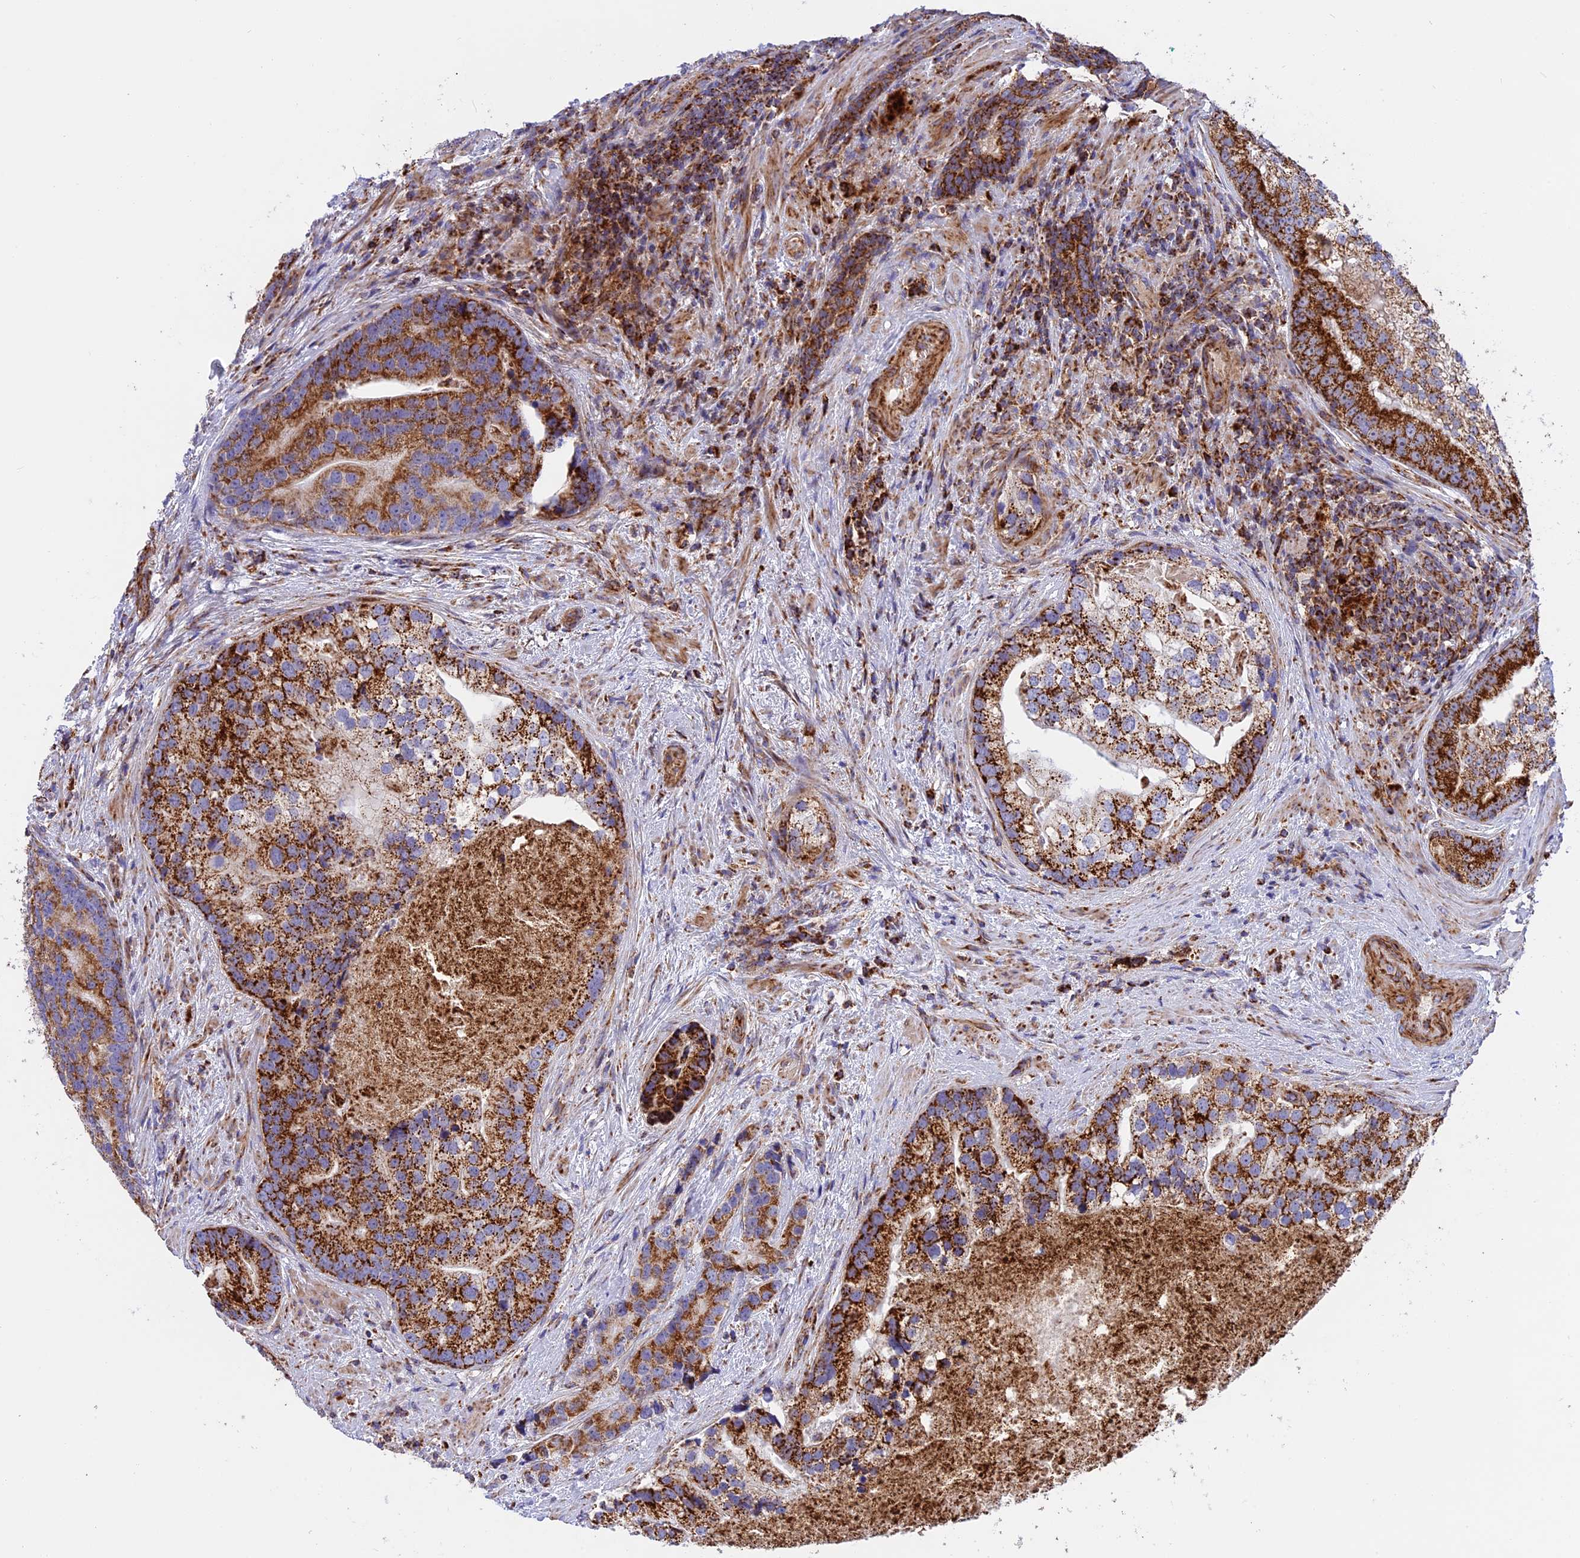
{"staining": {"intensity": "strong", "quantity": ">75%", "location": "cytoplasmic/membranous"}, "tissue": "prostate cancer", "cell_type": "Tumor cells", "image_type": "cancer", "snomed": [{"axis": "morphology", "description": "Adenocarcinoma, High grade"}, {"axis": "topography", "description": "Prostate"}], "caption": "Strong cytoplasmic/membranous positivity is seen in approximately >75% of tumor cells in high-grade adenocarcinoma (prostate).", "gene": "UQCRB", "patient": {"sex": "male", "age": 62}}